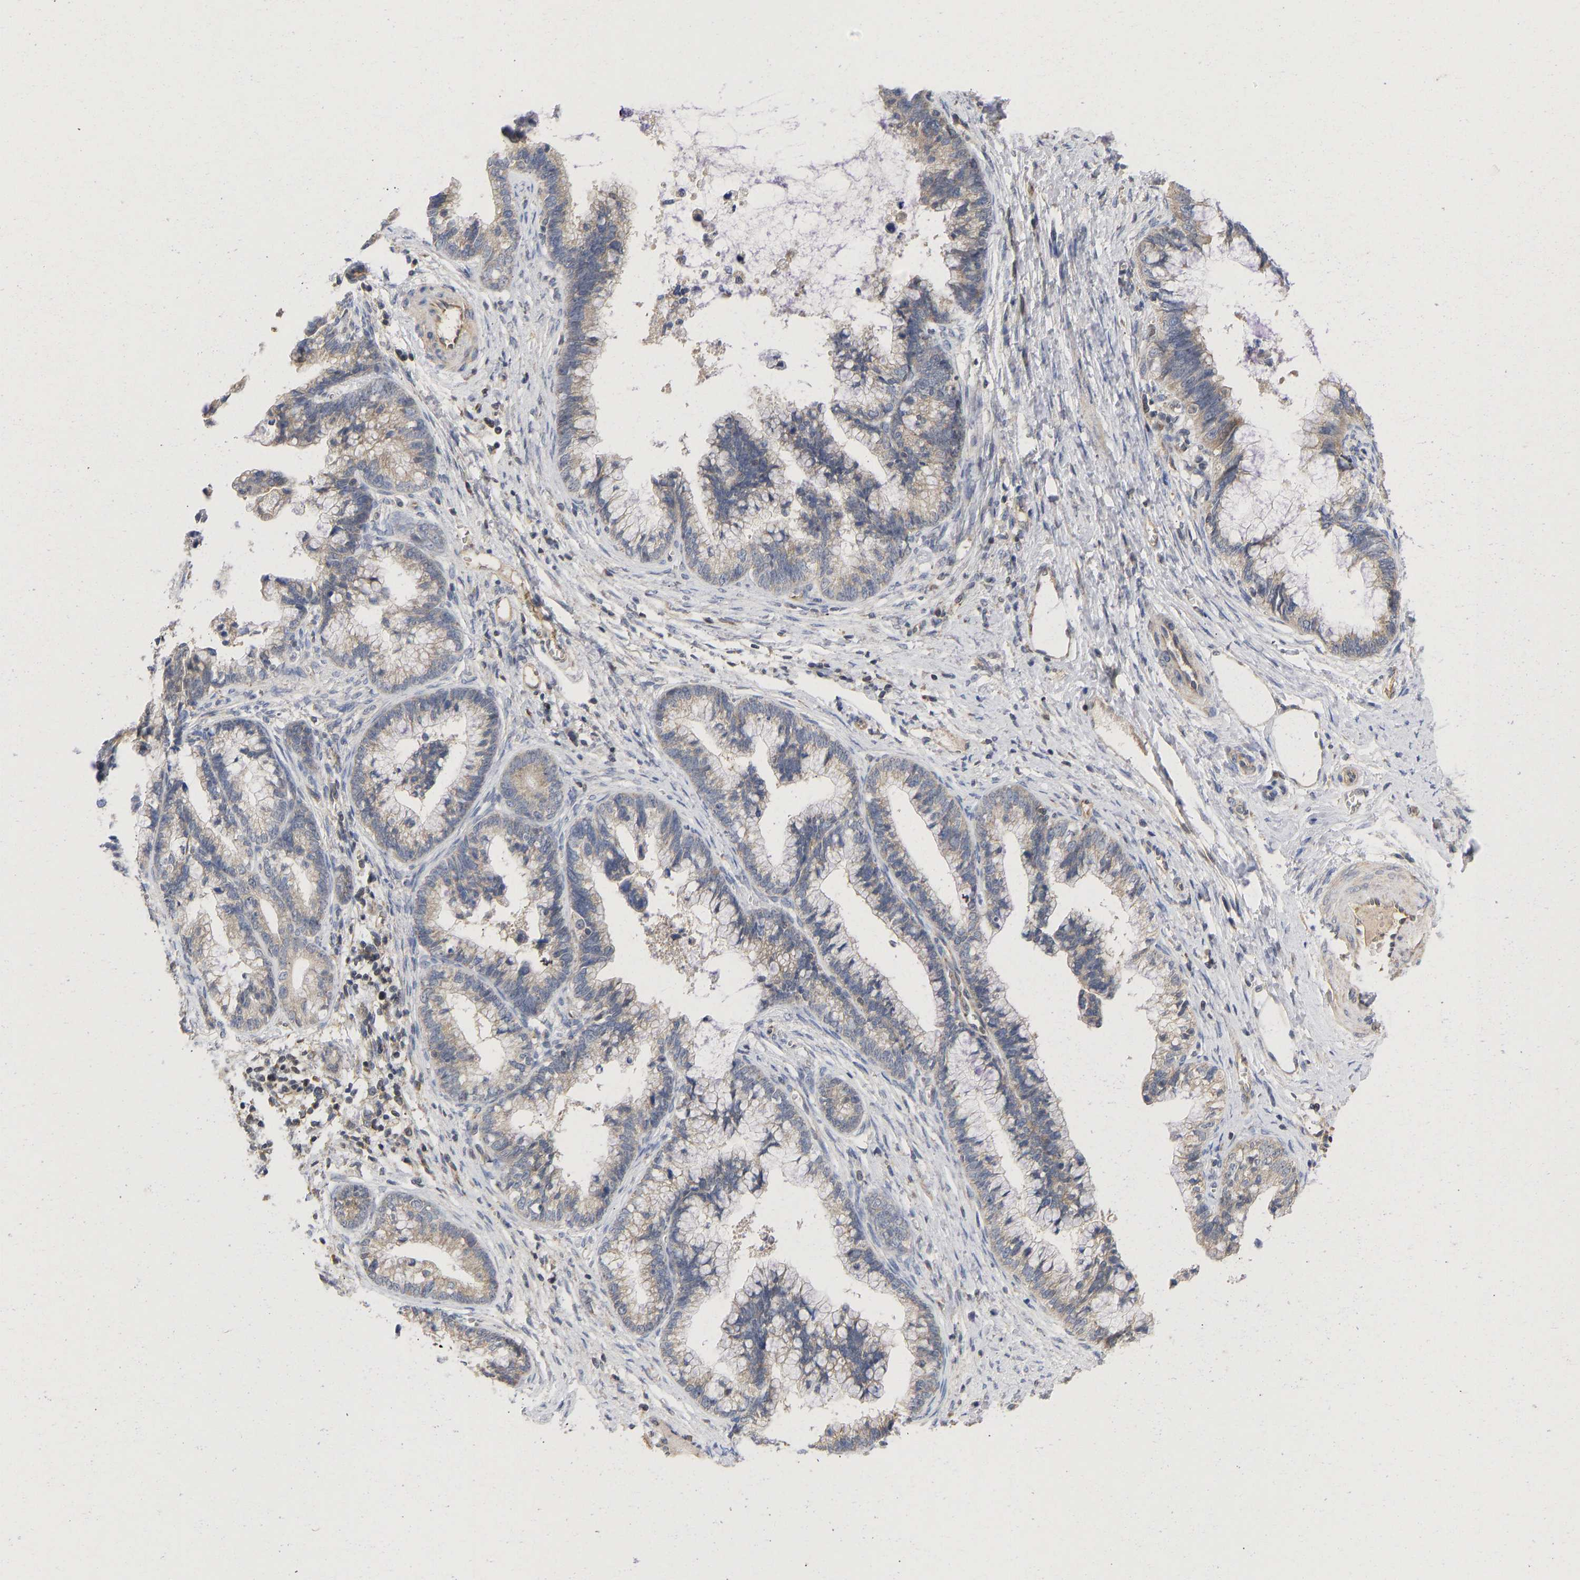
{"staining": {"intensity": "weak", "quantity": ">75%", "location": "cytoplasmic/membranous"}, "tissue": "cervical cancer", "cell_type": "Tumor cells", "image_type": "cancer", "snomed": [{"axis": "morphology", "description": "Adenocarcinoma, NOS"}, {"axis": "topography", "description": "Cervix"}], "caption": "Immunohistochemistry histopathology image of neoplastic tissue: human adenocarcinoma (cervical) stained using immunohistochemistry (IHC) exhibits low levels of weak protein expression localized specifically in the cytoplasmic/membranous of tumor cells, appearing as a cytoplasmic/membranous brown color.", "gene": "MAP2K3", "patient": {"sex": "female", "age": 44}}